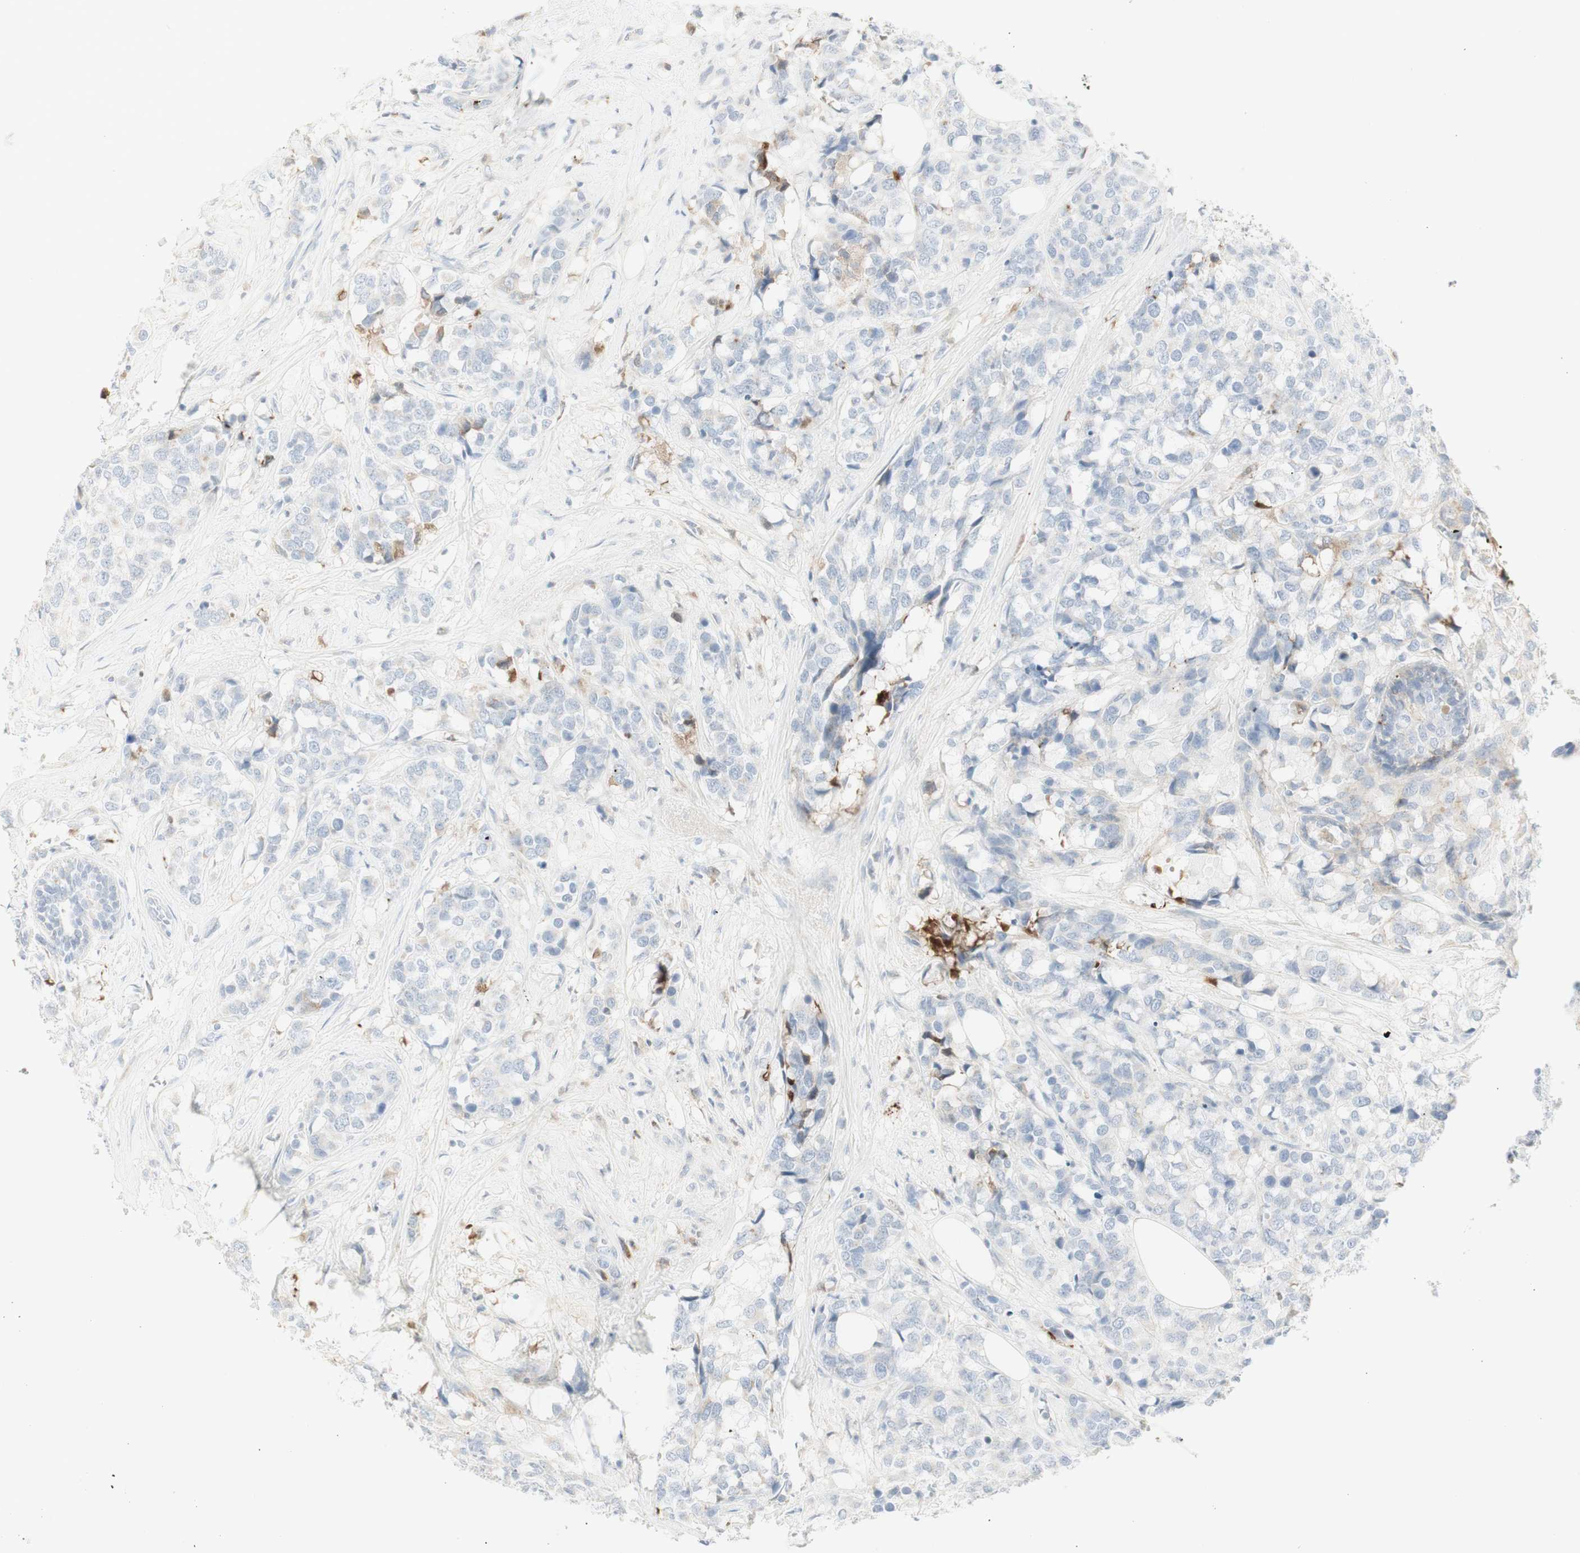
{"staining": {"intensity": "moderate", "quantity": "<25%", "location": "cytoplasmic/membranous"}, "tissue": "breast cancer", "cell_type": "Tumor cells", "image_type": "cancer", "snomed": [{"axis": "morphology", "description": "Lobular carcinoma"}, {"axis": "topography", "description": "Breast"}], "caption": "Brown immunohistochemical staining in human breast lobular carcinoma shows moderate cytoplasmic/membranous positivity in approximately <25% of tumor cells.", "gene": "MDK", "patient": {"sex": "female", "age": 59}}